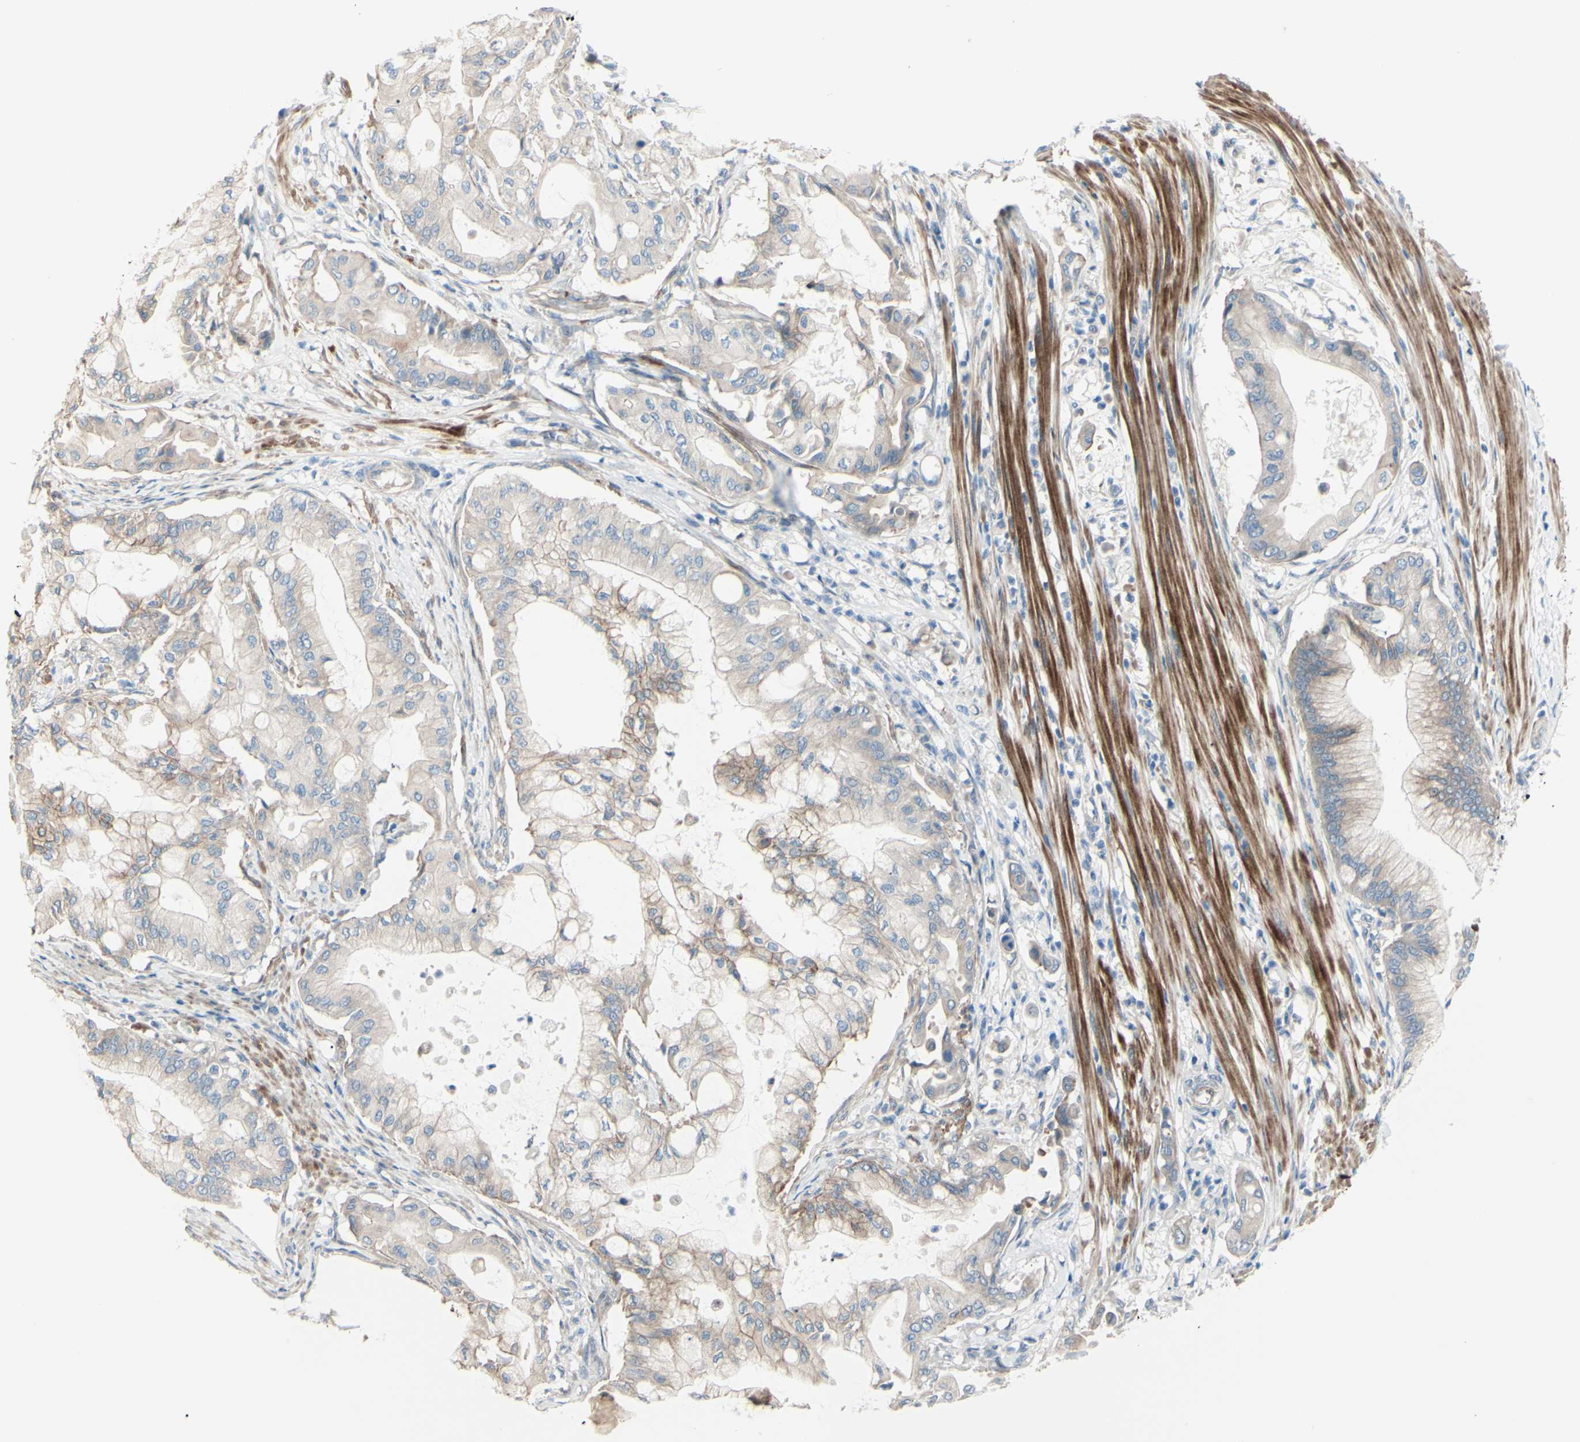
{"staining": {"intensity": "weak", "quantity": ">75%", "location": "cytoplasmic/membranous"}, "tissue": "pancreatic cancer", "cell_type": "Tumor cells", "image_type": "cancer", "snomed": [{"axis": "morphology", "description": "Adenocarcinoma, NOS"}, {"axis": "morphology", "description": "Adenocarcinoma, metastatic, NOS"}, {"axis": "topography", "description": "Lymph node"}, {"axis": "topography", "description": "Pancreas"}, {"axis": "topography", "description": "Duodenum"}], "caption": "A micrograph showing weak cytoplasmic/membranous expression in about >75% of tumor cells in pancreatic cancer, as visualized by brown immunohistochemical staining.", "gene": "LRRK1", "patient": {"sex": "female", "age": 64}}